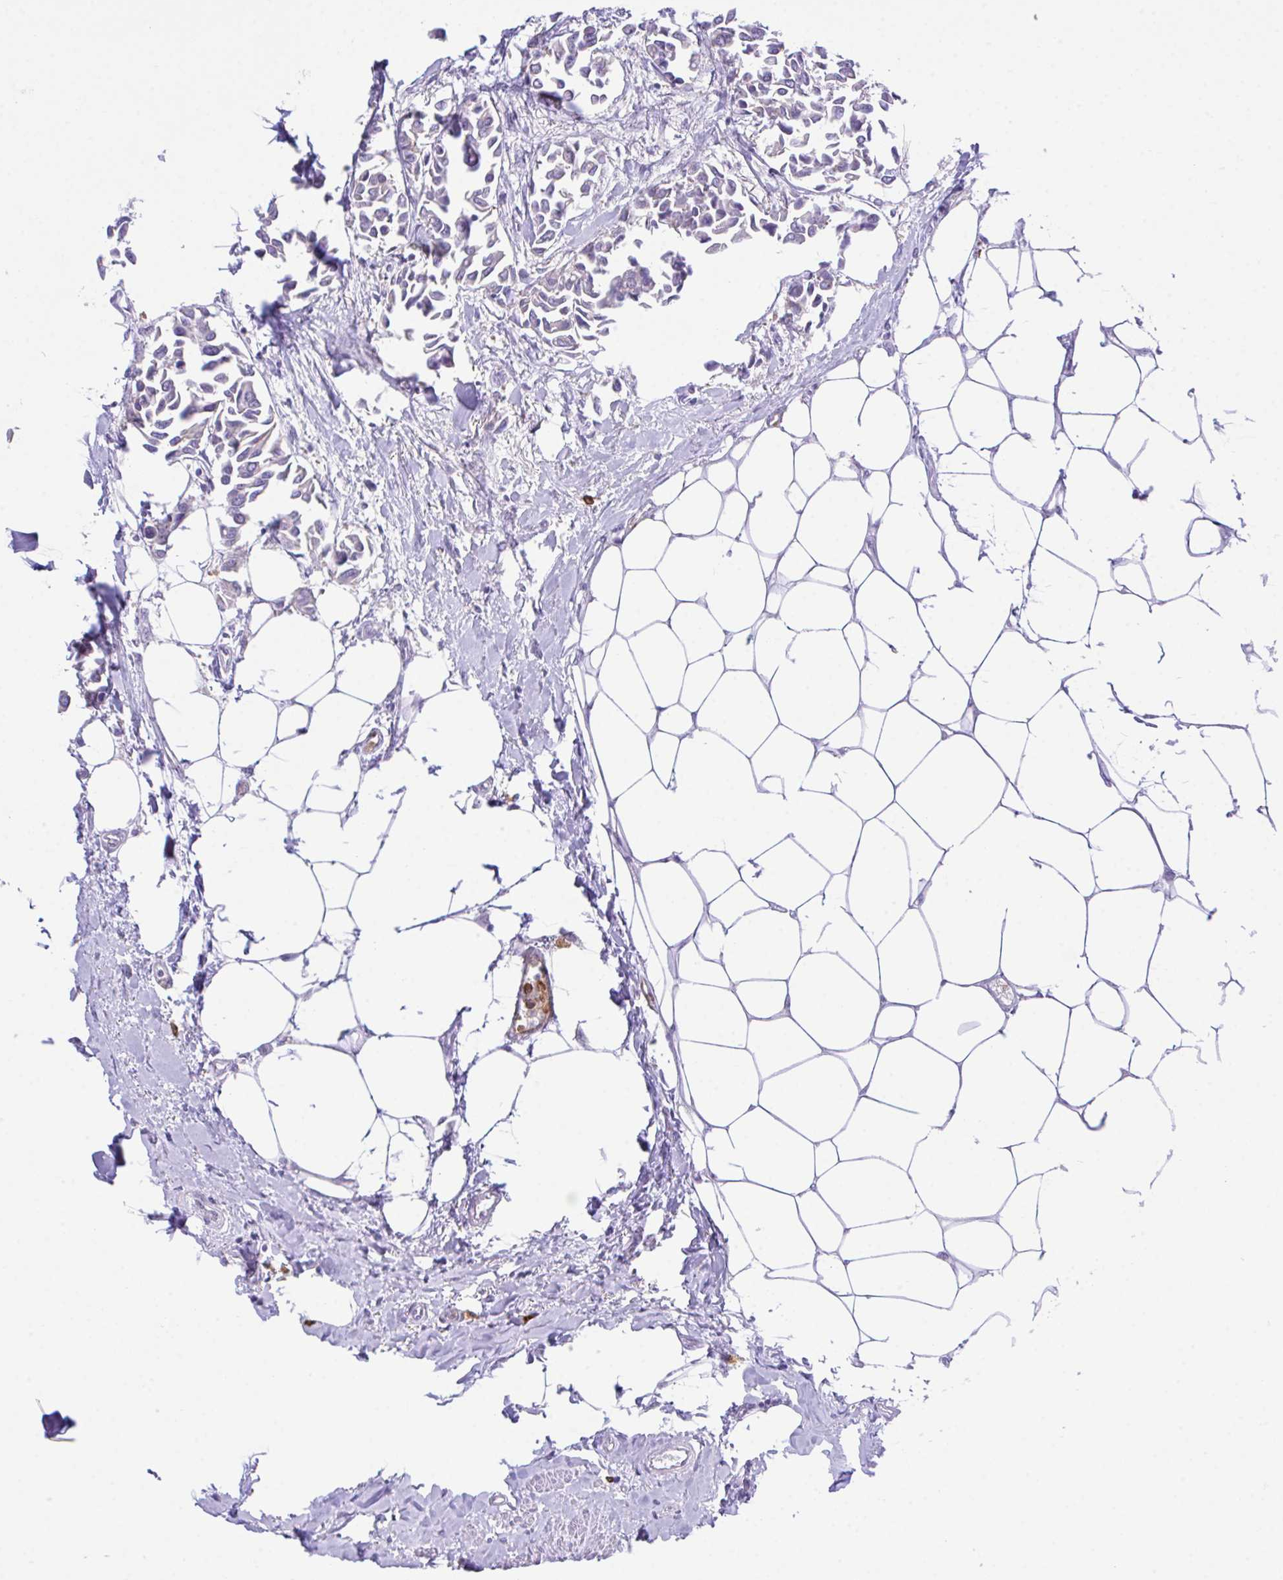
{"staining": {"intensity": "negative", "quantity": "none", "location": "none"}, "tissue": "breast cancer", "cell_type": "Tumor cells", "image_type": "cancer", "snomed": [{"axis": "morphology", "description": "Duct carcinoma"}, {"axis": "topography", "description": "Breast"}], "caption": "A histopathology image of human breast cancer (intraductal carcinoma) is negative for staining in tumor cells.", "gene": "HOXB4", "patient": {"sex": "female", "age": 54}}